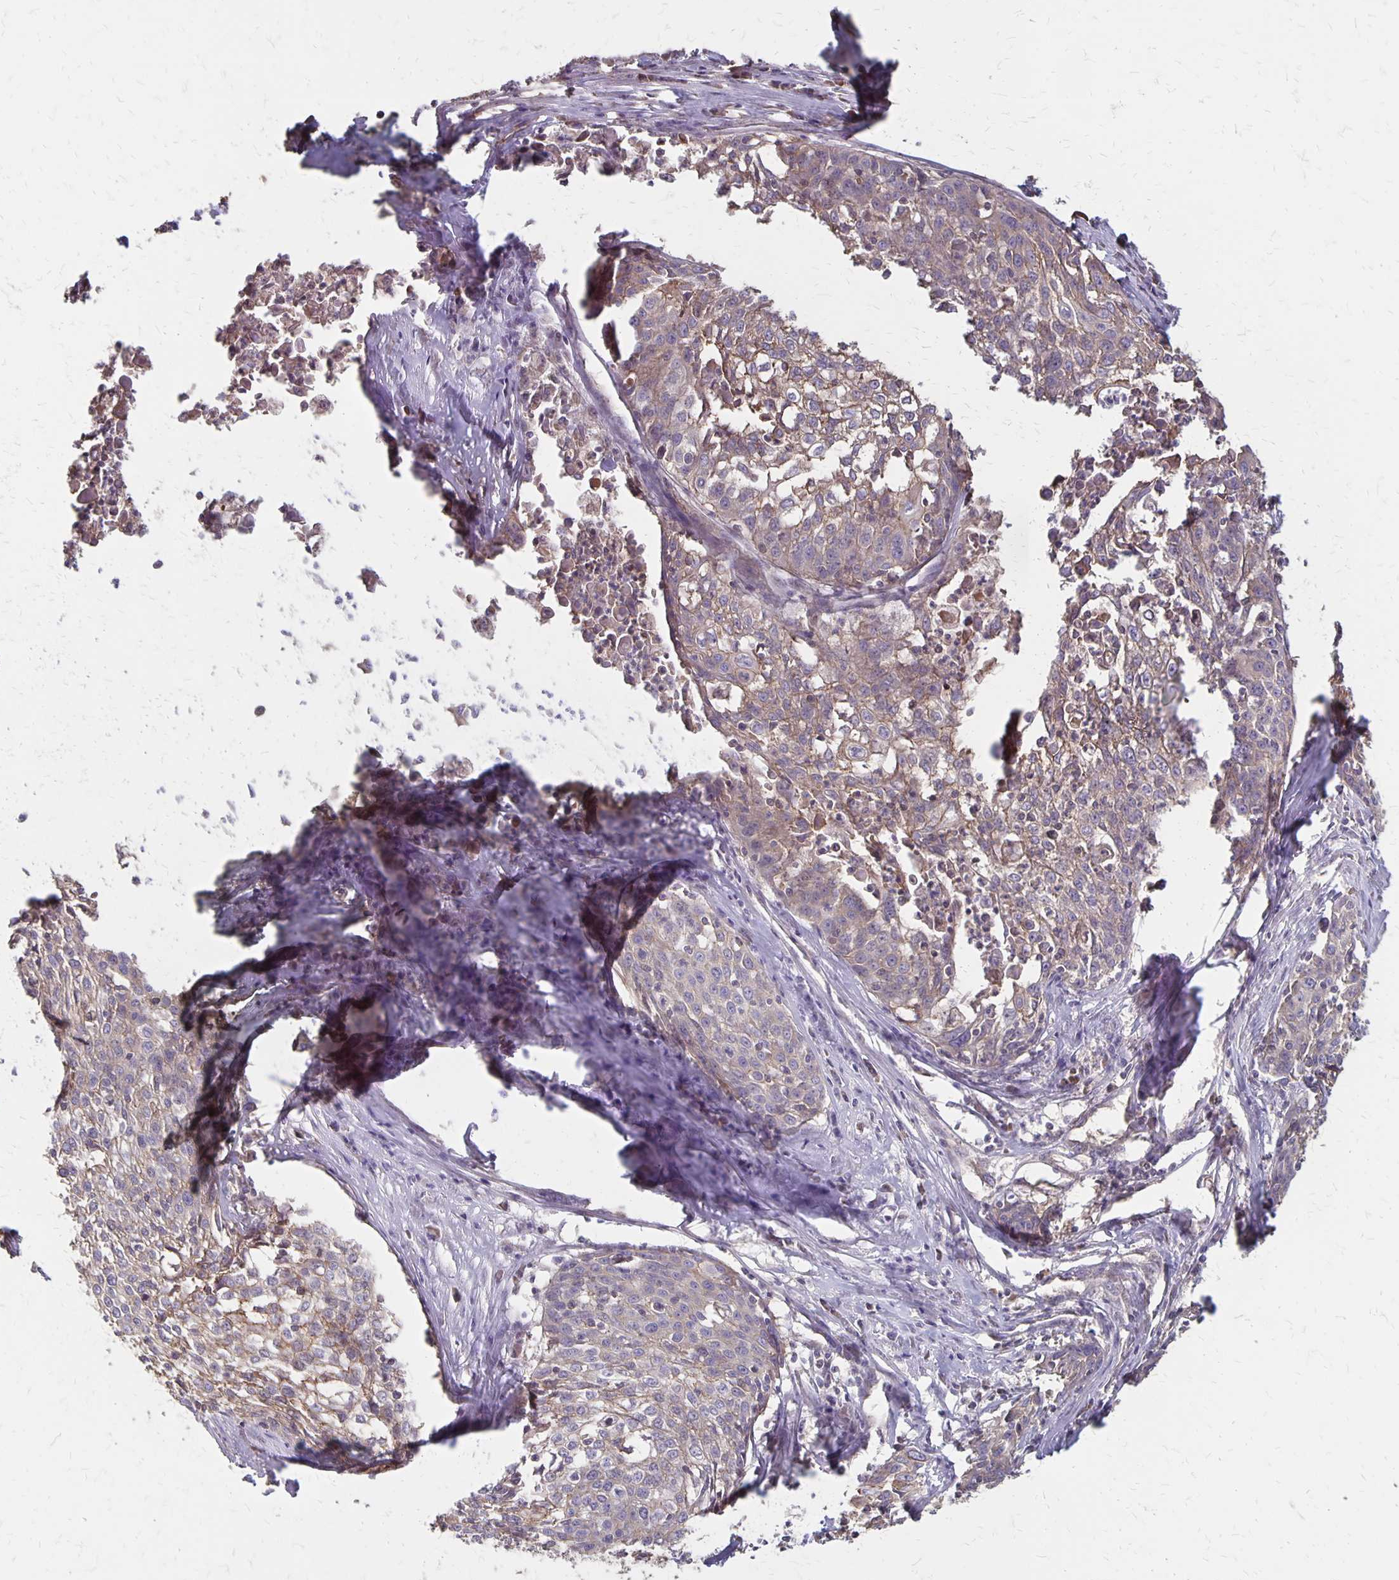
{"staining": {"intensity": "weak", "quantity": "25%-75%", "location": "cytoplasmic/membranous"}, "tissue": "cervical cancer", "cell_type": "Tumor cells", "image_type": "cancer", "snomed": [{"axis": "morphology", "description": "Squamous cell carcinoma, NOS"}, {"axis": "topography", "description": "Cervix"}], "caption": "An immunohistochemistry image of tumor tissue is shown. Protein staining in brown shows weak cytoplasmic/membranous positivity in cervical squamous cell carcinoma within tumor cells.", "gene": "PROM2", "patient": {"sex": "female", "age": 39}}